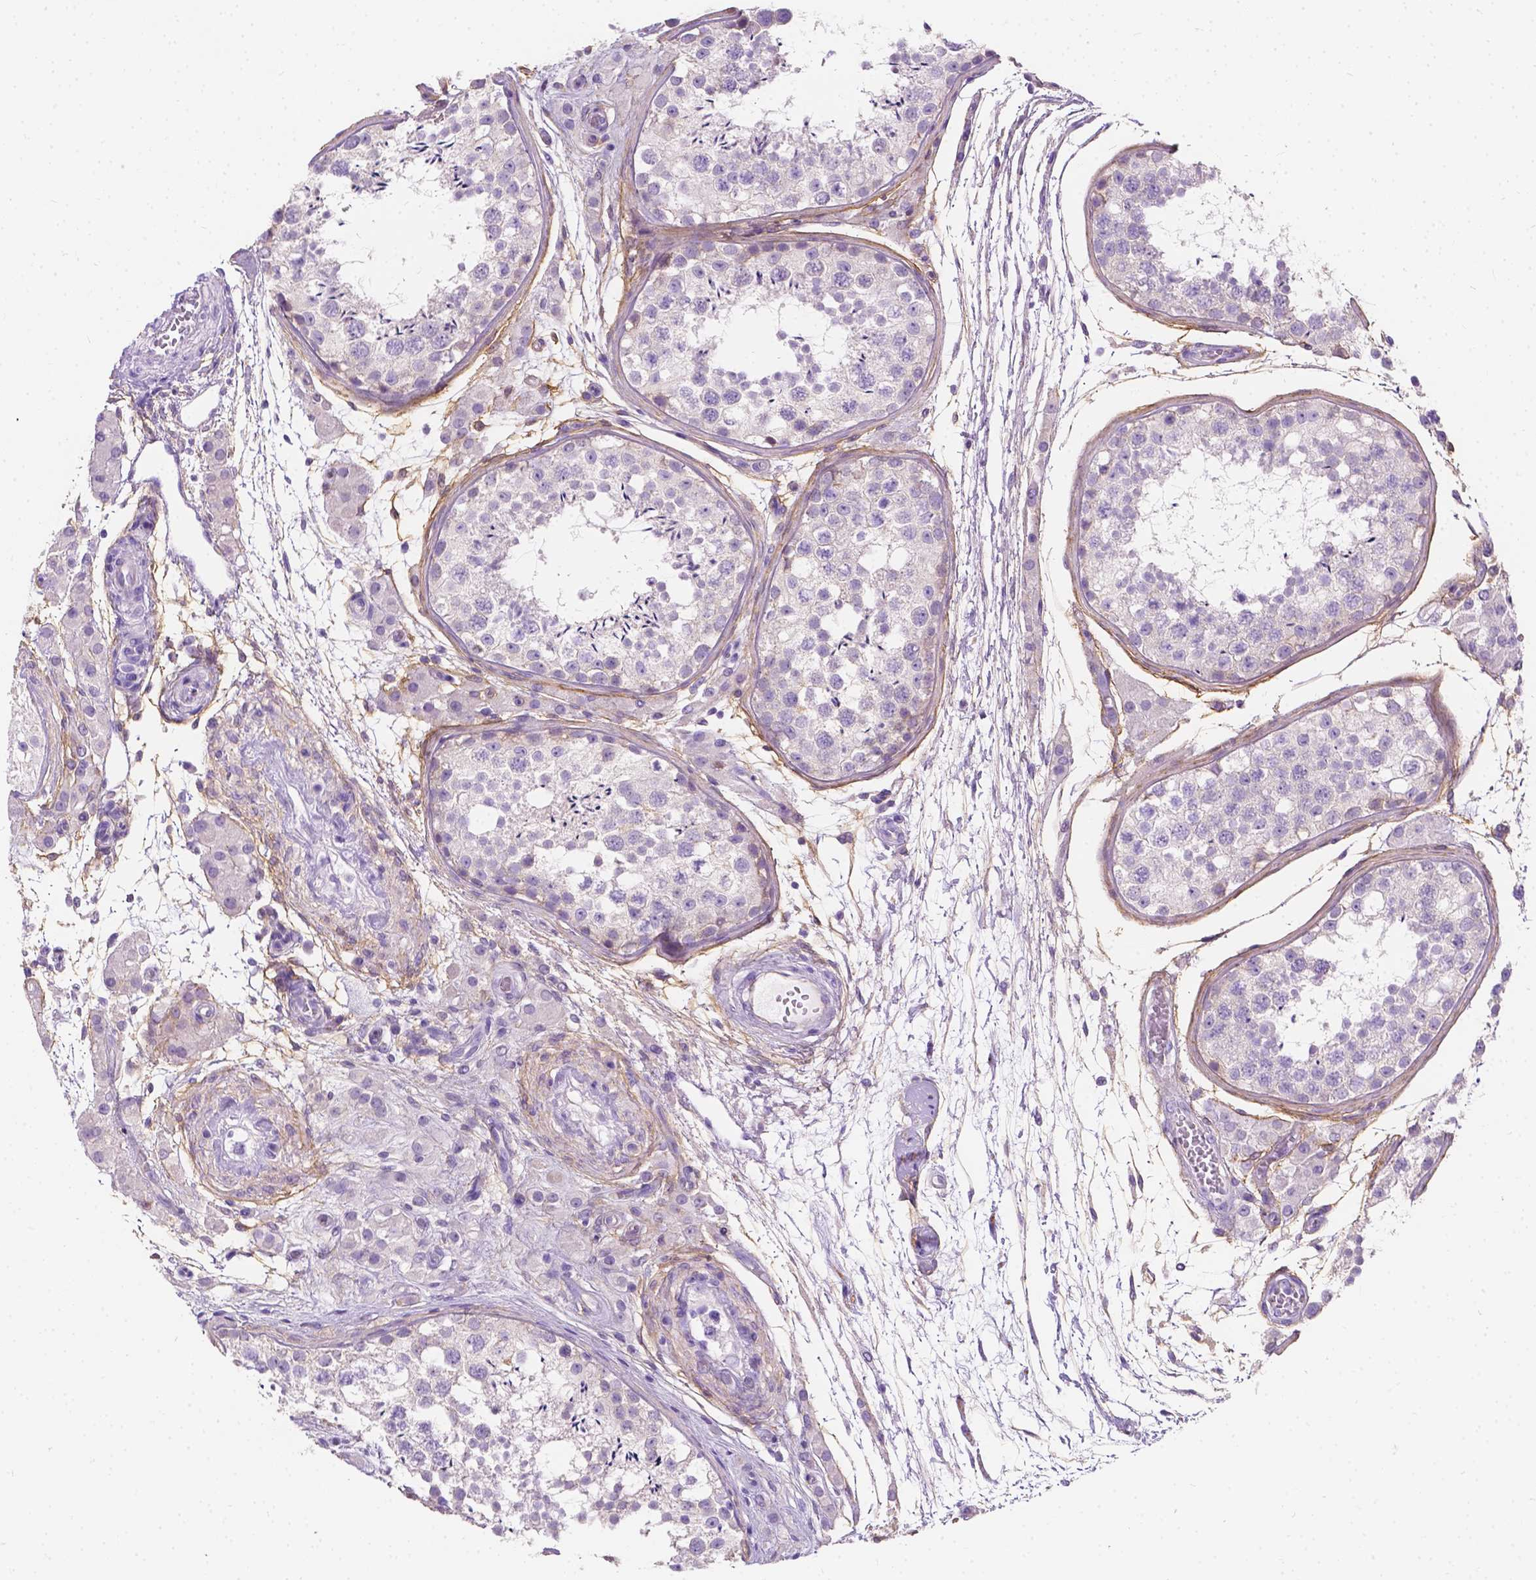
{"staining": {"intensity": "negative", "quantity": "none", "location": "none"}, "tissue": "testis", "cell_type": "Cells in seminiferous ducts", "image_type": "normal", "snomed": [{"axis": "morphology", "description": "Normal tissue, NOS"}, {"axis": "morphology", "description": "Seminoma, NOS"}, {"axis": "topography", "description": "Testis"}], "caption": "IHC of unremarkable human testis reveals no positivity in cells in seminiferous ducts. (IHC, brightfield microscopy, high magnification).", "gene": "GNAO1", "patient": {"sex": "male", "age": 29}}